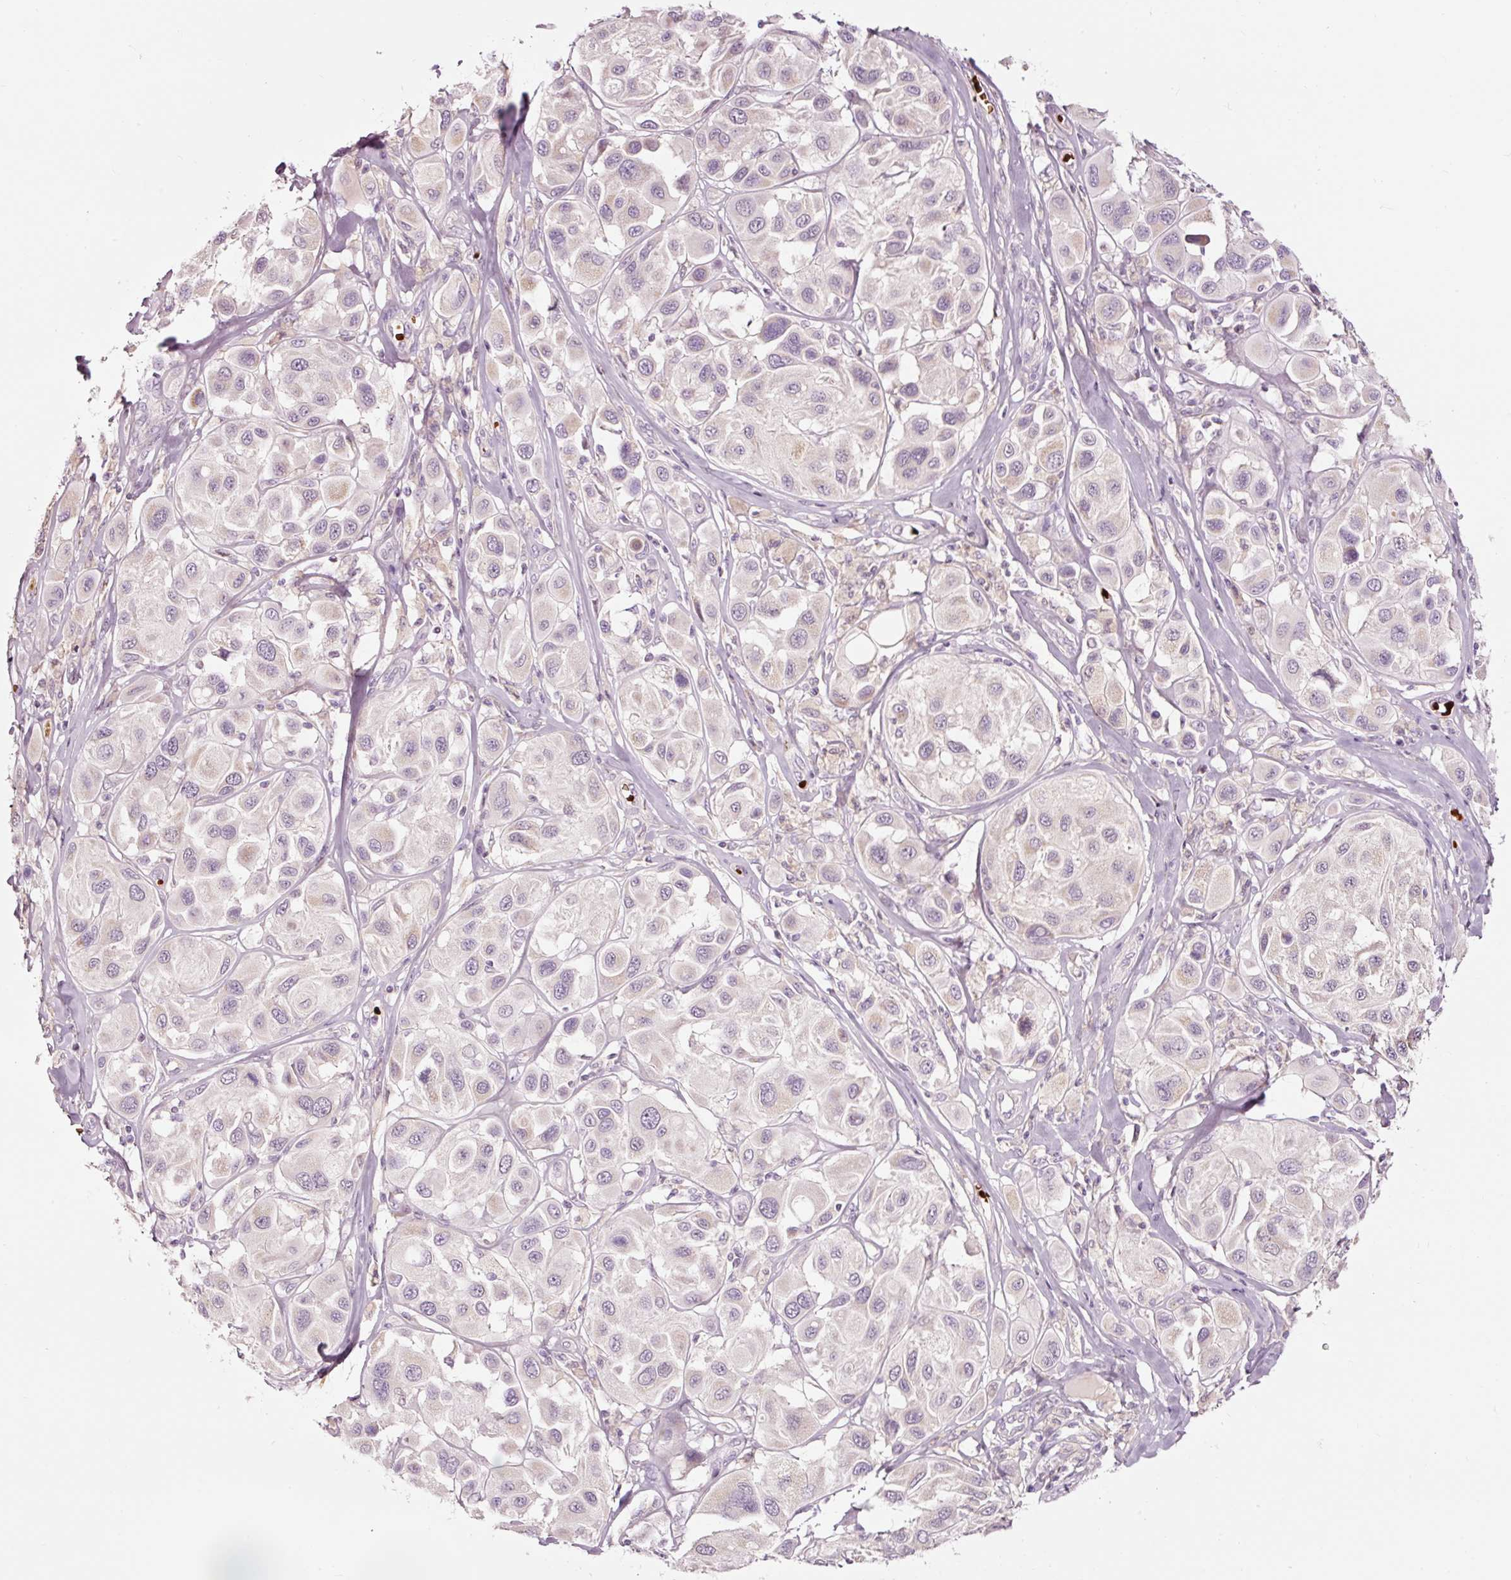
{"staining": {"intensity": "negative", "quantity": "none", "location": "none"}, "tissue": "melanoma", "cell_type": "Tumor cells", "image_type": "cancer", "snomed": [{"axis": "morphology", "description": "Malignant melanoma, Metastatic site"}, {"axis": "topography", "description": "Skin"}], "caption": "The immunohistochemistry histopathology image has no significant positivity in tumor cells of melanoma tissue.", "gene": "LDHAL6B", "patient": {"sex": "male", "age": 41}}